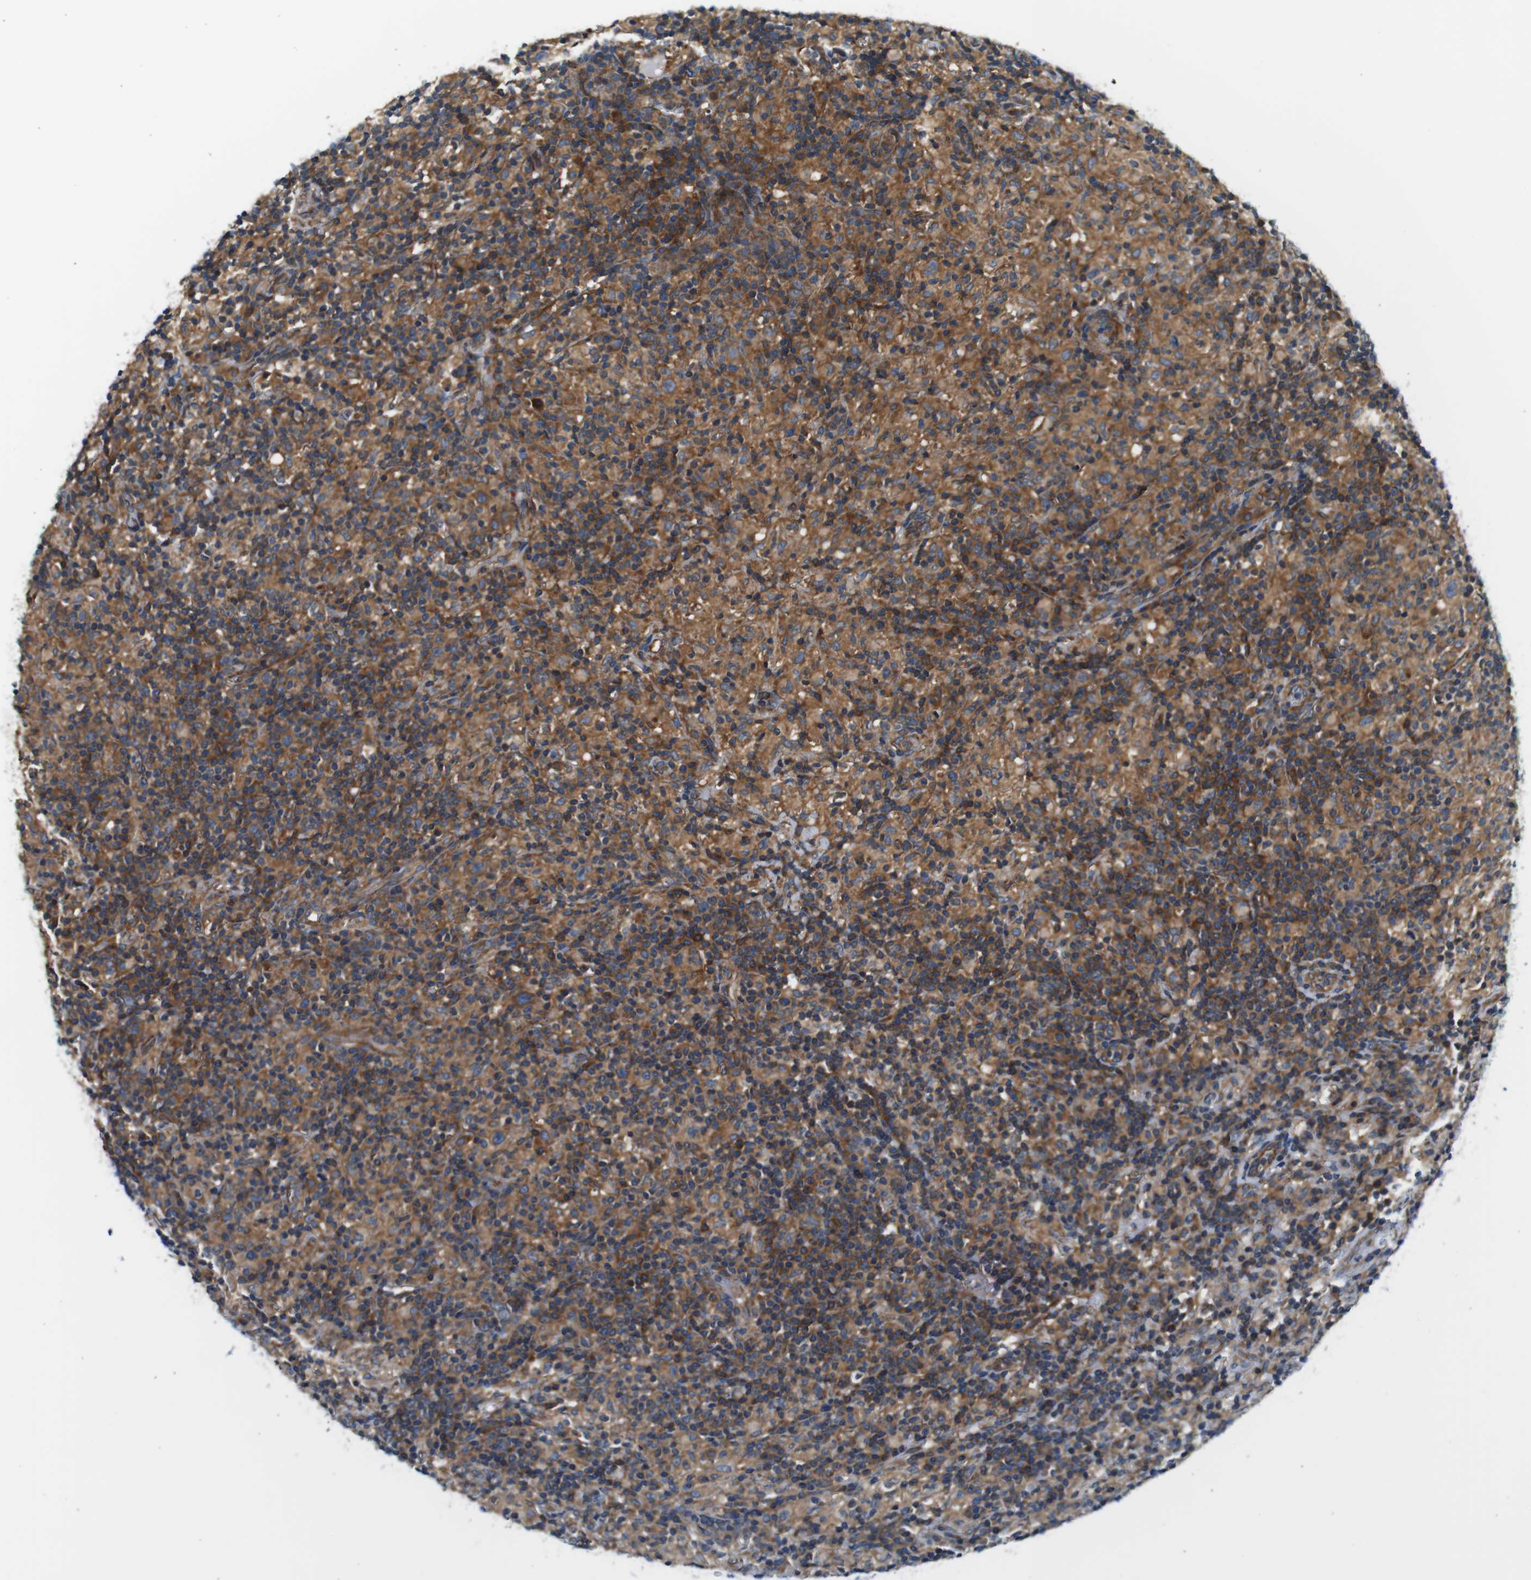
{"staining": {"intensity": "moderate", "quantity": ">75%", "location": "cytoplasmic/membranous"}, "tissue": "lymphoma", "cell_type": "Tumor cells", "image_type": "cancer", "snomed": [{"axis": "morphology", "description": "Hodgkin's disease, NOS"}, {"axis": "topography", "description": "Lymph node"}], "caption": "Immunohistochemistry (DAB (3,3'-diaminobenzidine)) staining of human lymphoma demonstrates moderate cytoplasmic/membranous protein expression in about >75% of tumor cells.", "gene": "EIF2B5", "patient": {"sex": "male", "age": 70}}